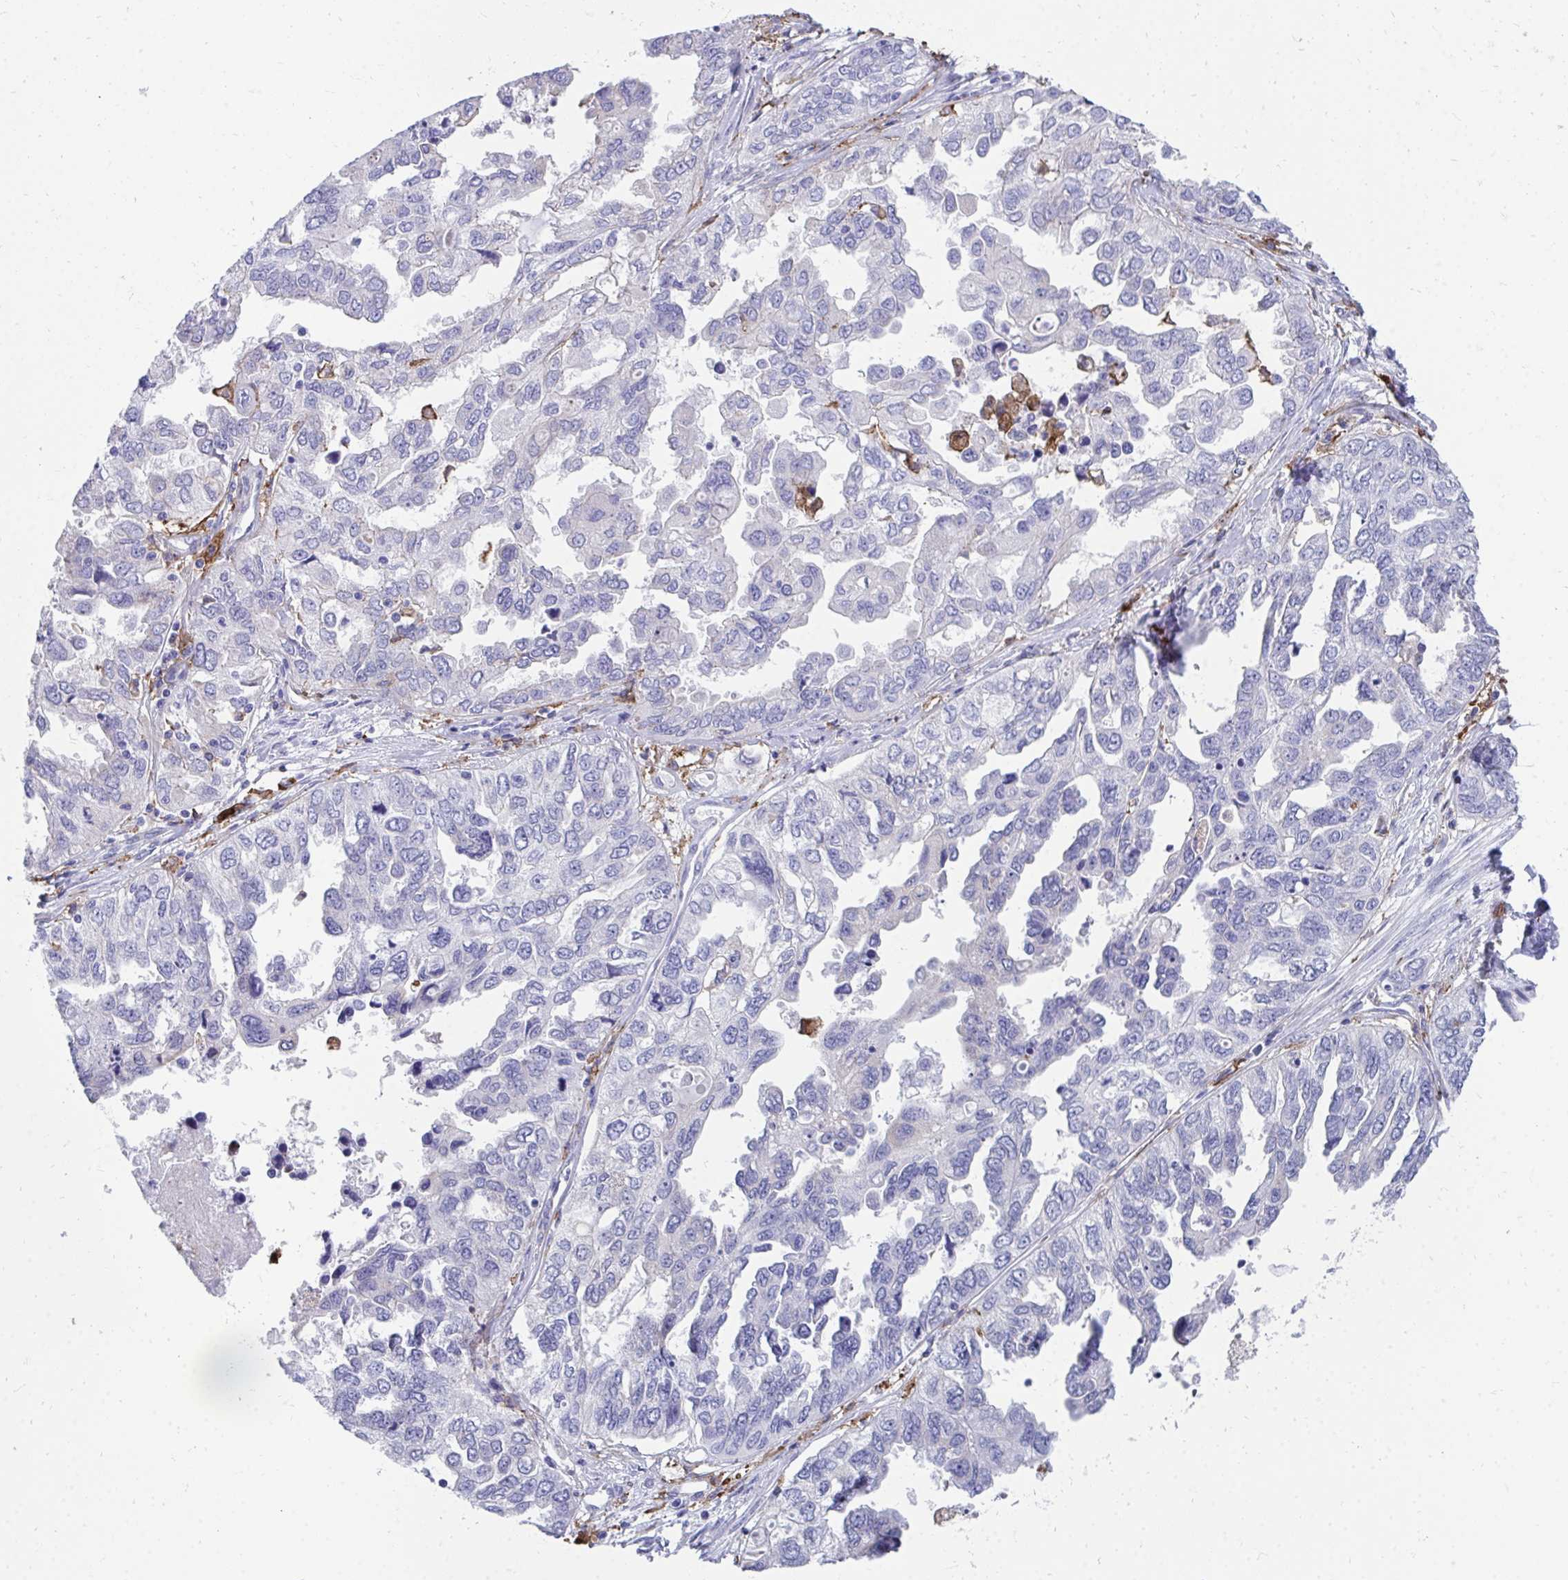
{"staining": {"intensity": "negative", "quantity": "none", "location": "none"}, "tissue": "ovarian cancer", "cell_type": "Tumor cells", "image_type": "cancer", "snomed": [{"axis": "morphology", "description": "Cystadenocarcinoma, serous, NOS"}, {"axis": "topography", "description": "Ovary"}], "caption": "Immunohistochemical staining of human ovarian cancer (serous cystadenocarcinoma) shows no significant expression in tumor cells.", "gene": "CD163", "patient": {"sex": "female", "age": 53}}